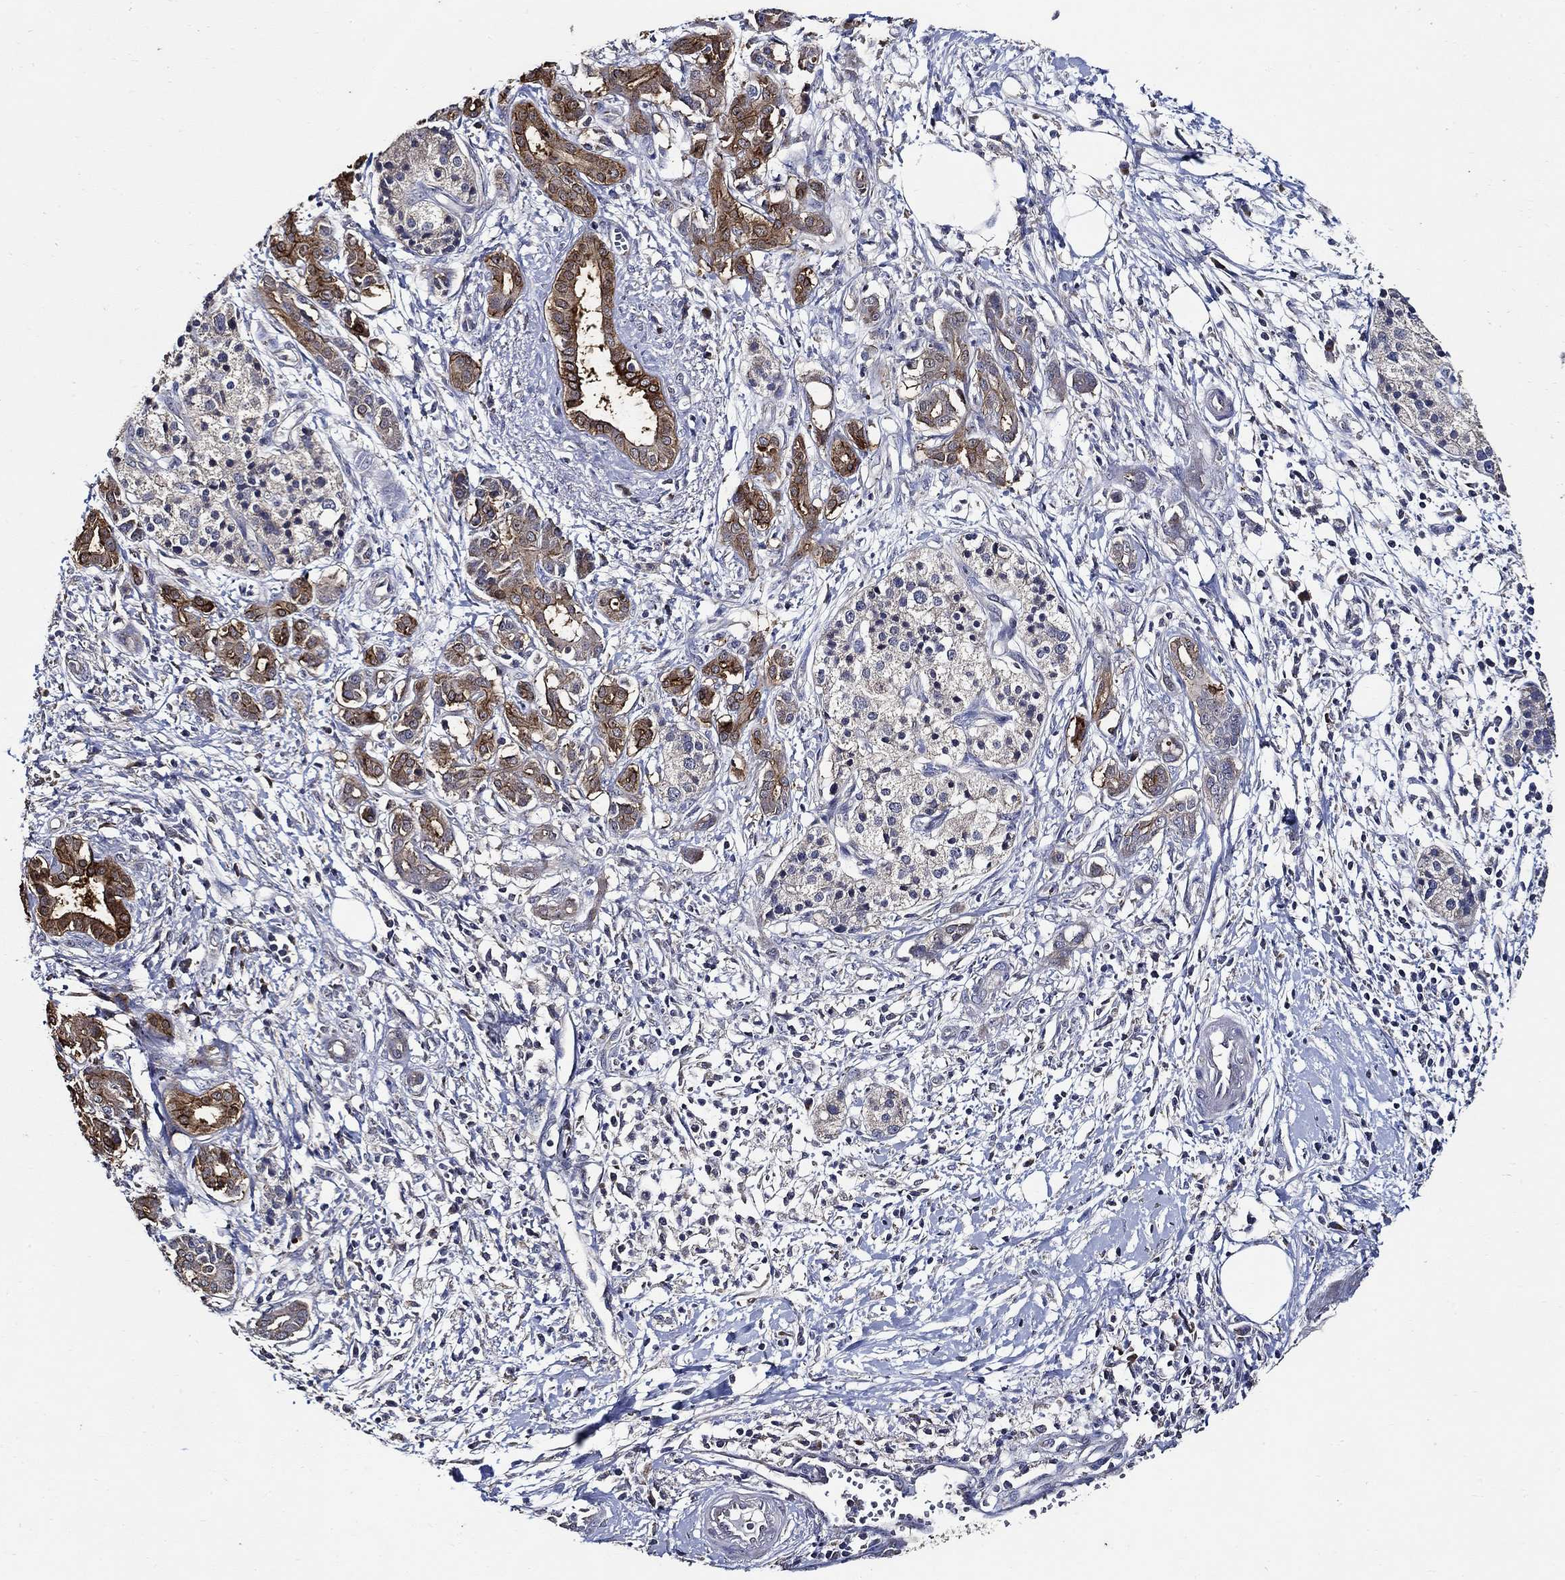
{"staining": {"intensity": "strong", "quantity": "25%-75%", "location": "cytoplasmic/membranous"}, "tissue": "pancreatic cancer", "cell_type": "Tumor cells", "image_type": "cancer", "snomed": [{"axis": "morphology", "description": "Adenocarcinoma, NOS"}, {"axis": "topography", "description": "Pancreas"}], "caption": "Immunohistochemistry (IHC) micrograph of pancreatic cancer stained for a protein (brown), which reveals high levels of strong cytoplasmic/membranous positivity in approximately 25%-75% of tumor cells.", "gene": "WDR53", "patient": {"sex": "male", "age": 72}}